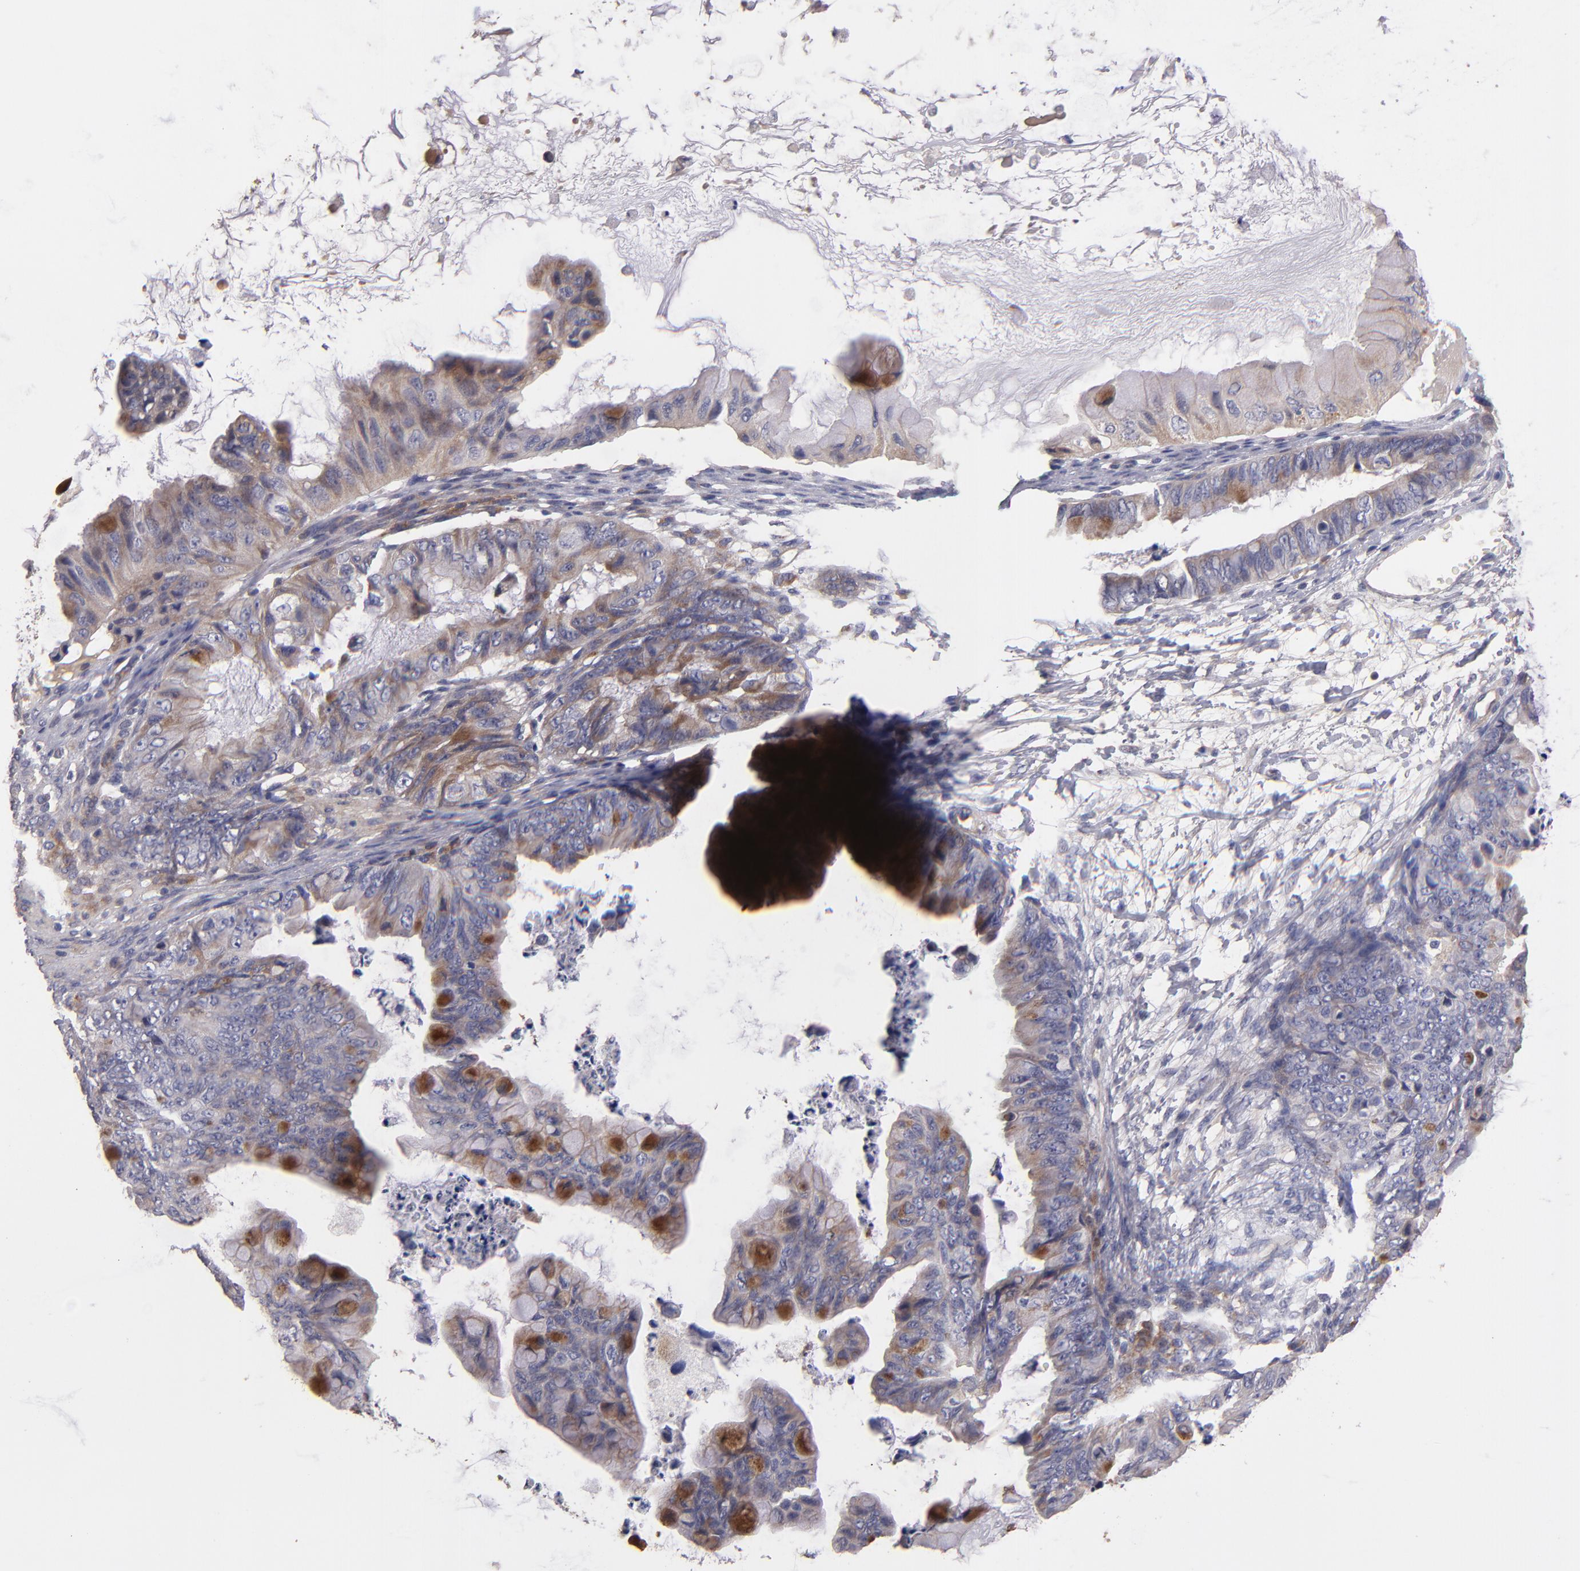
{"staining": {"intensity": "moderate", "quantity": "25%-75%", "location": "cytoplasmic/membranous"}, "tissue": "ovarian cancer", "cell_type": "Tumor cells", "image_type": "cancer", "snomed": [{"axis": "morphology", "description": "Cystadenocarcinoma, mucinous, NOS"}, {"axis": "topography", "description": "Ovary"}], "caption": "The histopathology image displays immunohistochemical staining of ovarian cancer. There is moderate cytoplasmic/membranous positivity is present in about 25%-75% of tumor cells. (brown staining indicates protein expression, while blue staining denotes nuclei).", "gene": "MAGEE1", "patient": {"sex": "female", "age": 36}}